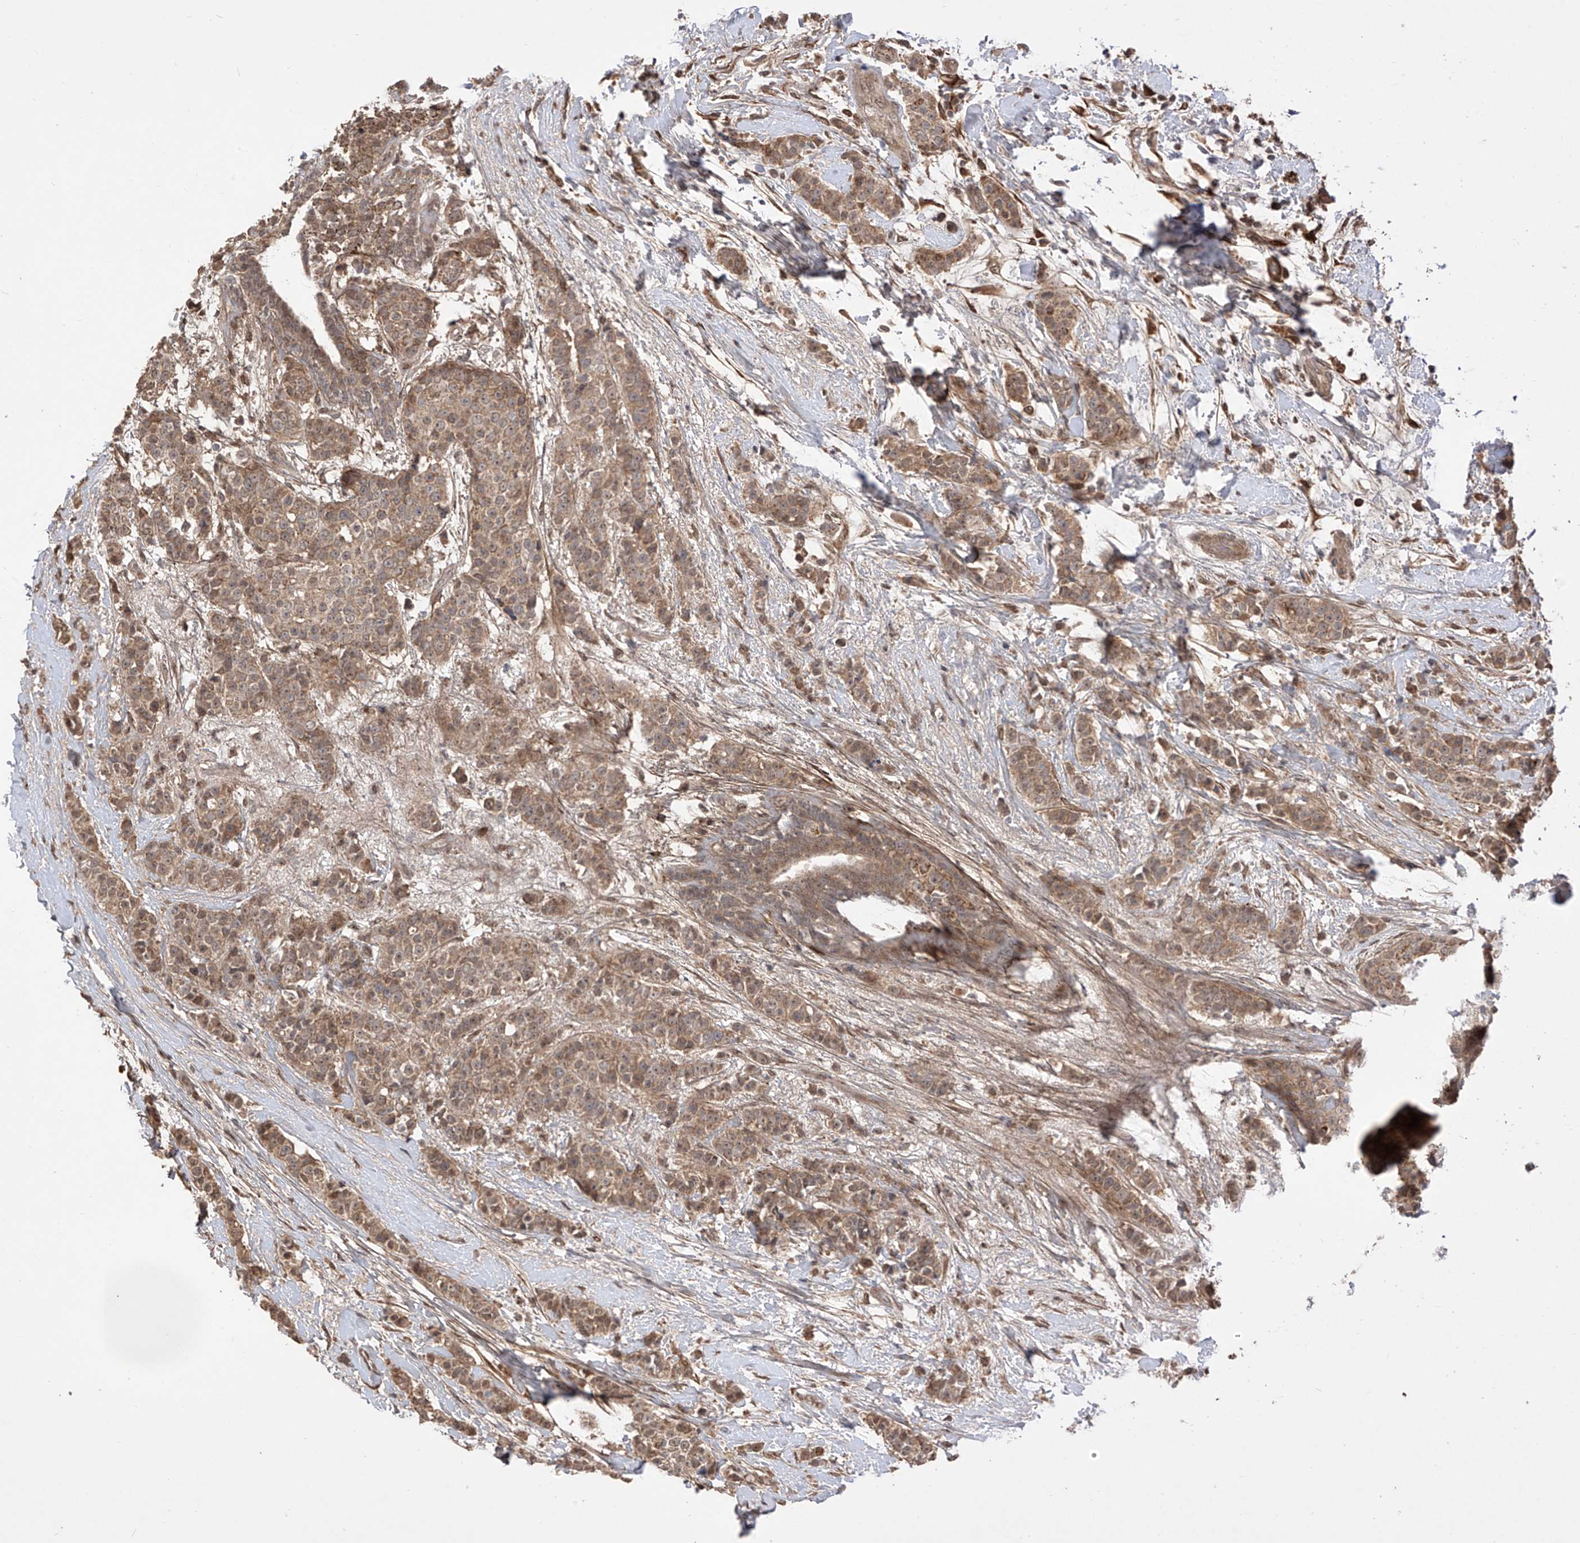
{"staining": {"intensity": "moderate", "quantity": ">75%", "location": "cytoplasmic/membranous"}, "tissue": "breast cancer", "cell_type": "Tumor cells", "image_type": "cancer", "snomed": [{"axis": "morphology", "description": "Lobular carcinoma"}, {"axis": "topography", "description": "Breast"}], "caption": "Protein staining of breast cancer tissue exhibits moderate cytoplasmic/membranous positivity in about >75% of tumor cells. (DAB = brown stain, brightfield microscopy at high magnification).", "gene": "LATS1", "patient": {"sex": "female", "age": 51}}